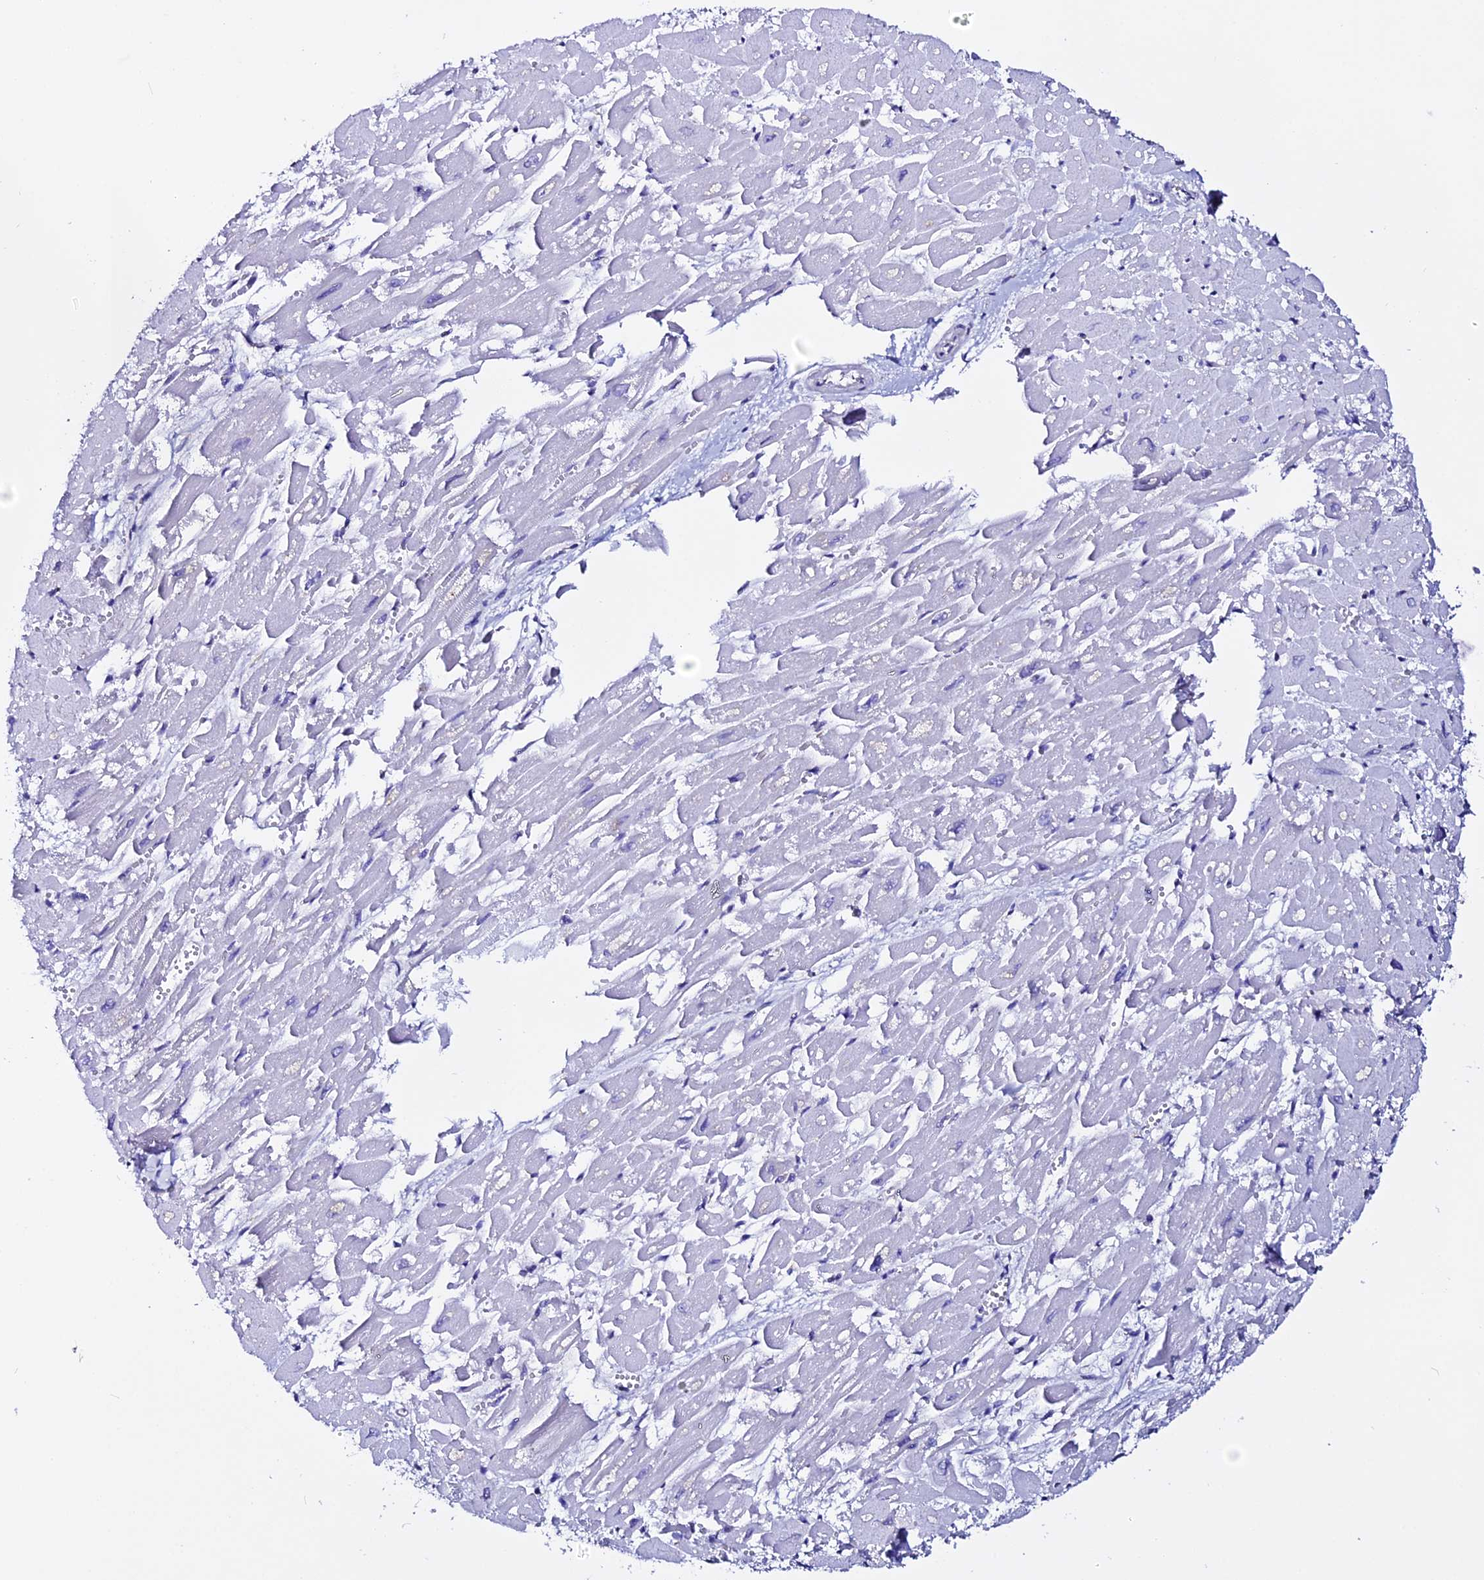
{"staining": {"intensity": "negative", "quantity": "none", "location": "none"}, "tissue": "heart muscle", "cell_type": "Cardiomyocytes", "image_type": "normal", "snomed": [{"axis": "morphology", "description": "Normal tissue, NOS"}, {"axis": "topography", "description": "Heart"}], "caption": "Immunohistochemistry of unremarkable heart muscle shows no staining in cardiomyocytes. (DAB immunohistochemistry visualized using brightfield microscopy, high magnification).", "gene": "EEF1G", "patient": {"sex": "male", "age": 54}}